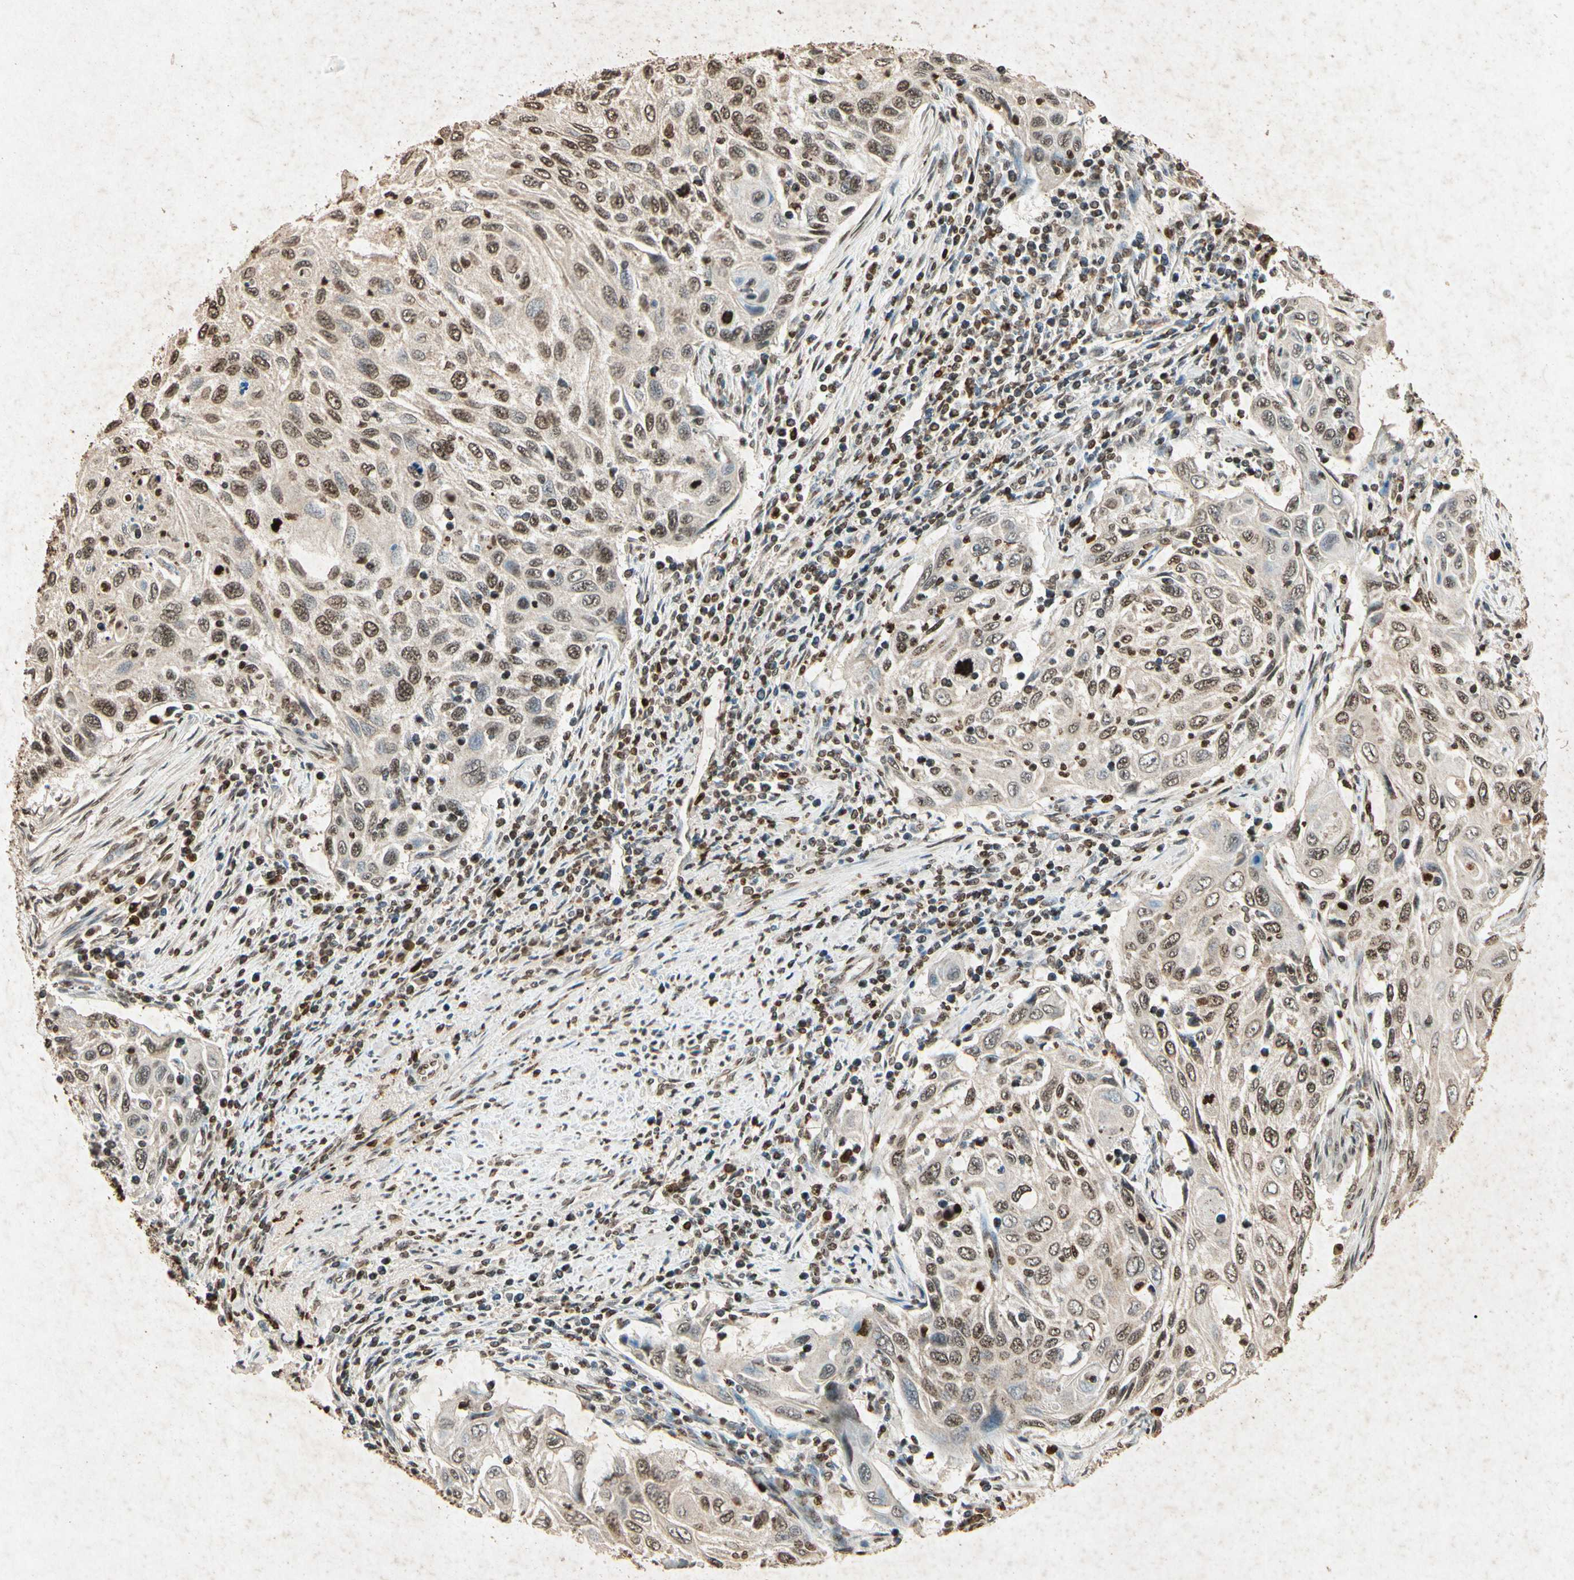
{"staining": {"intensity": "weak", "quantity": "25%-75%", "location": "cytoplasmic/membranous,nuclear"}, "tissue": "cervical cancer", "cell_type": "Tumor cells", "image_type": "cancer", "snomed": [{"axis": "morphology", "description": "Squamous cell carcinoma, NOS"}, {"axis": "topography", "description": "Cervix"}], "caption": "The micrograph exhibits staining of cervical squamous cell carcinoma, revealing weak cytoplasmic/membranous and nuclear protein expression (brown color) within tumor cells.", "gene": "MSRB1", "patient": {"sex": "female", "age": 70}}